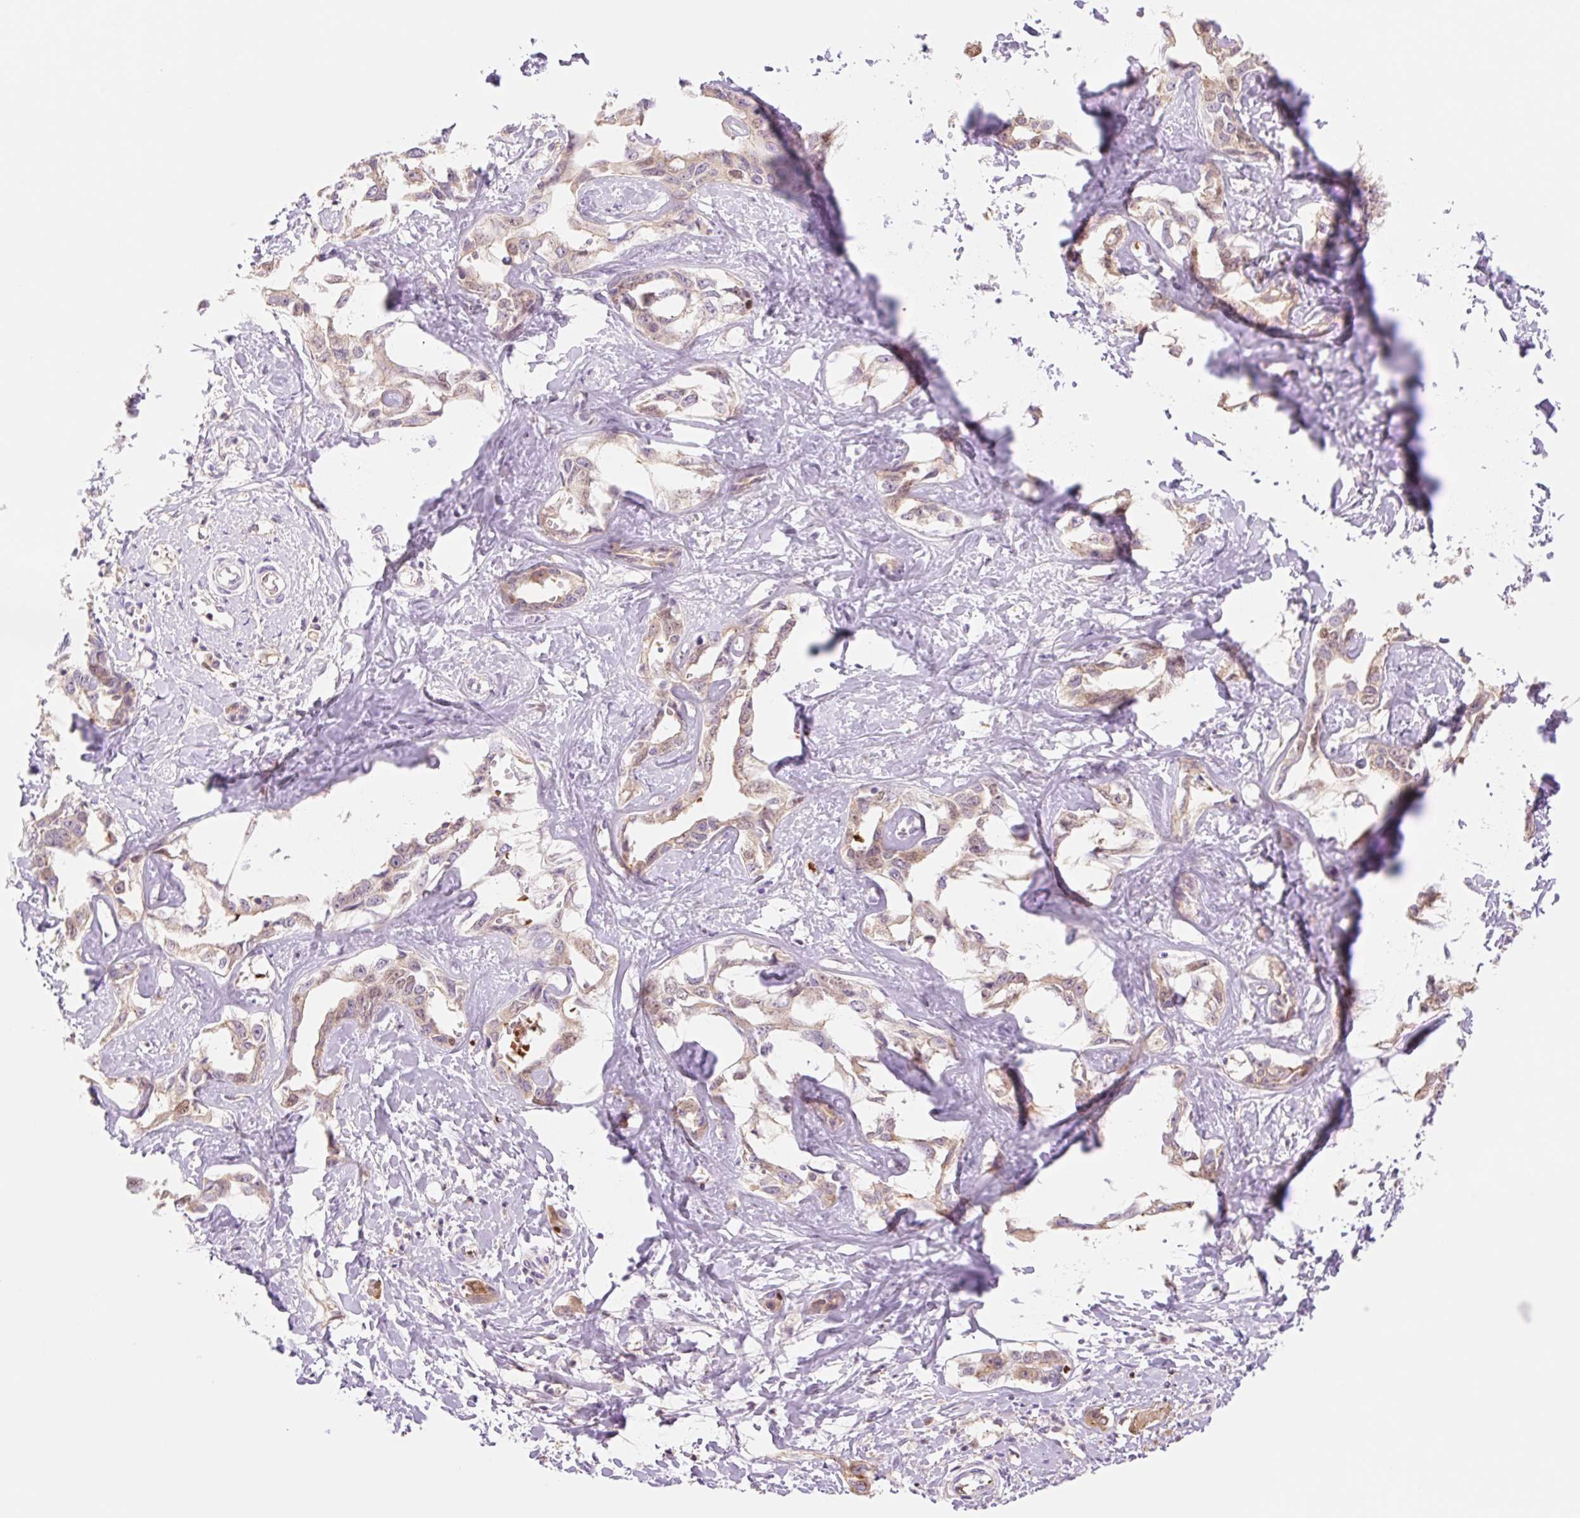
{"staining": {"intensity": "weak", "quantity": "25%-75%", "location": "cytoplasmic/membranous"}, "tissue": "liver cancer", "cell_type": "Tumor cells", "image_type": "cancer", "snomed": [{"axis": "morphology", "description": "Cholangiocarcinoma"}, {"axis": "topography", "description": "Liver"}], "caption": "Approximately 25%-75% of tumor cells in cholangiocarcinoma (liver) demonstrate weak cytoplasmic/membranous protein positivity as visualized by brown immunohistochemical staining.", "gene": "HEBP1", "patient": {"sex": "male", "age": 59}}